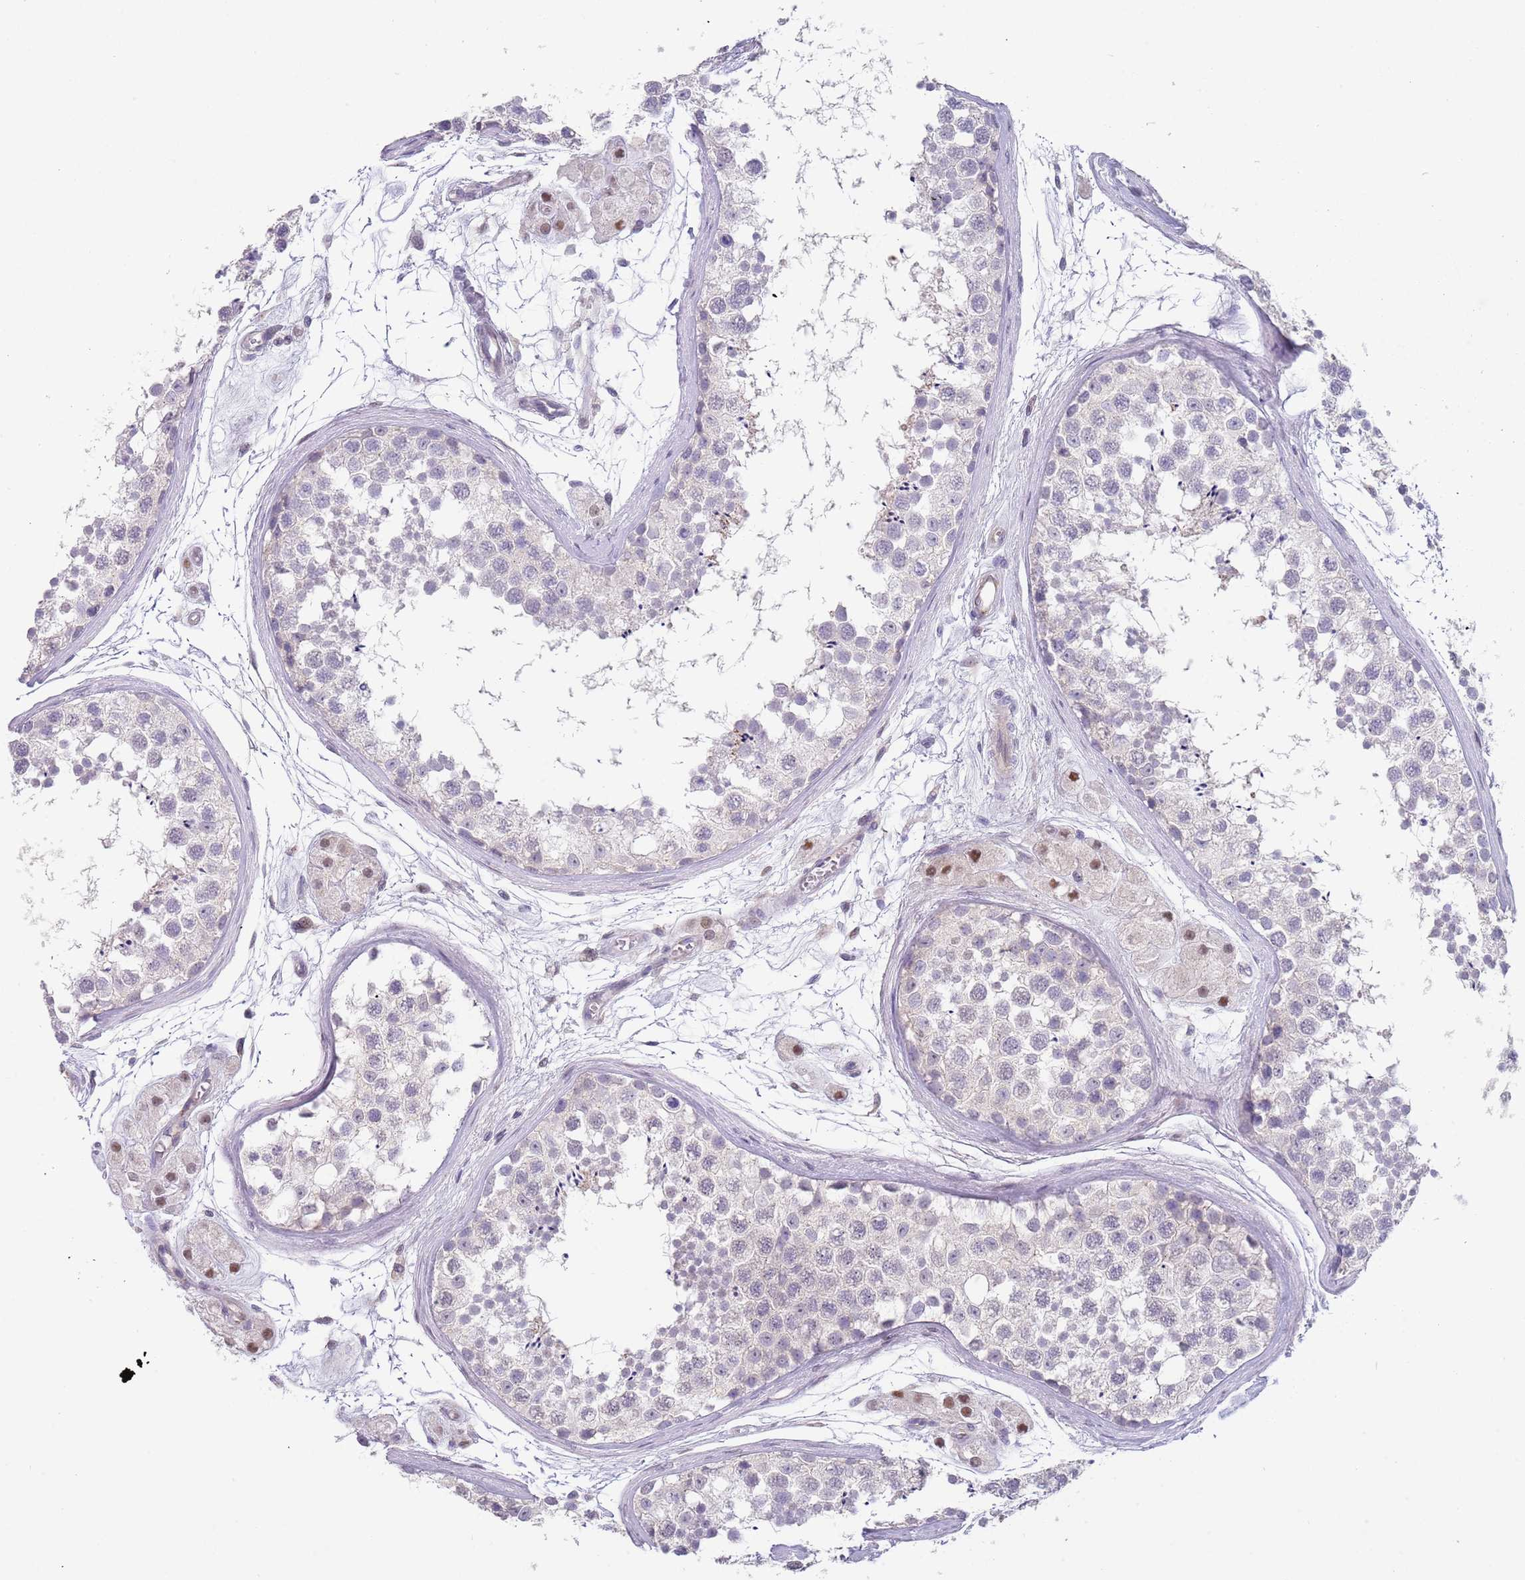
{"staining": {"intensity": "negative", "quantity": "none", "location": "none"}, "tissue": "testis", "cell_type": "Cells in seminiferous ducts", "image_type": "normal", "snomed": [{"axis": "morphology", "description": "Normal tissue, NOS"}, {"axis": "topography", "description": "Testis"}], "caption": "Histopathology image shows no protein expression in cells in seminiferous ducts of benign testis. Nuclei are stained in blue.", "gene": "TNRC6C", "patient": {"sex": "male", "age": 56}}